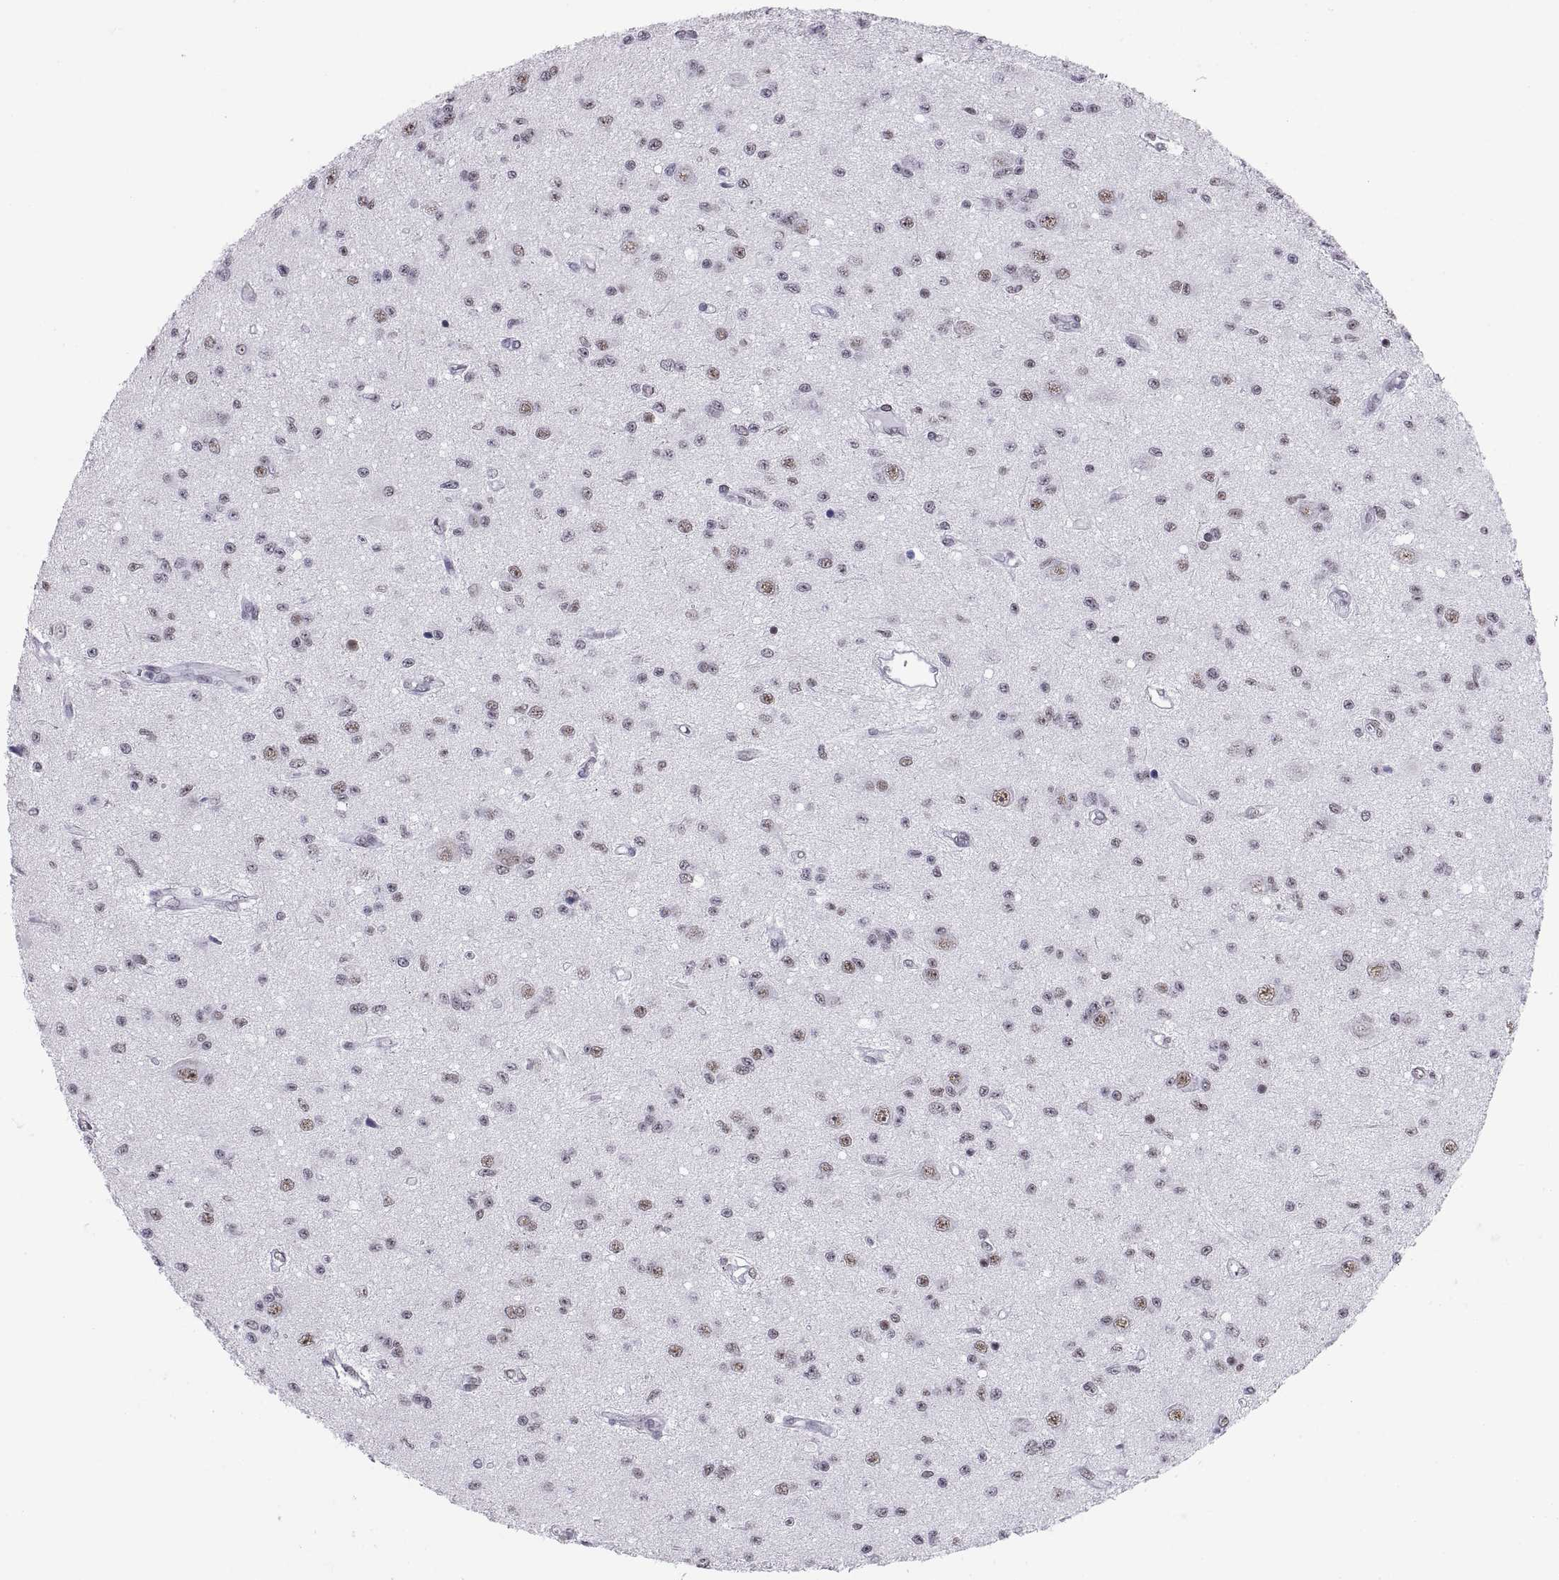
{"staining": {"intensity": "negative", "quantity": "none", "location": "none"}, "tissue": "glioma", "cell_type": "Tumor cells", "image_type": "cancer", "snomed": [{"axis": "morphology", "description": "Glioma, malignant, Low grade"}, {"axis": "topography", "description": "Brain"}], "caption": "Malignant glioma (low-grade) was stained to show a protein in brown. There is no significant staining in tumor cells. (Immunohistochemistry, brightfield microscopy, high magnification).", "gene": "NEUROD6", "patient": {"sex": "female", "age": 45}}